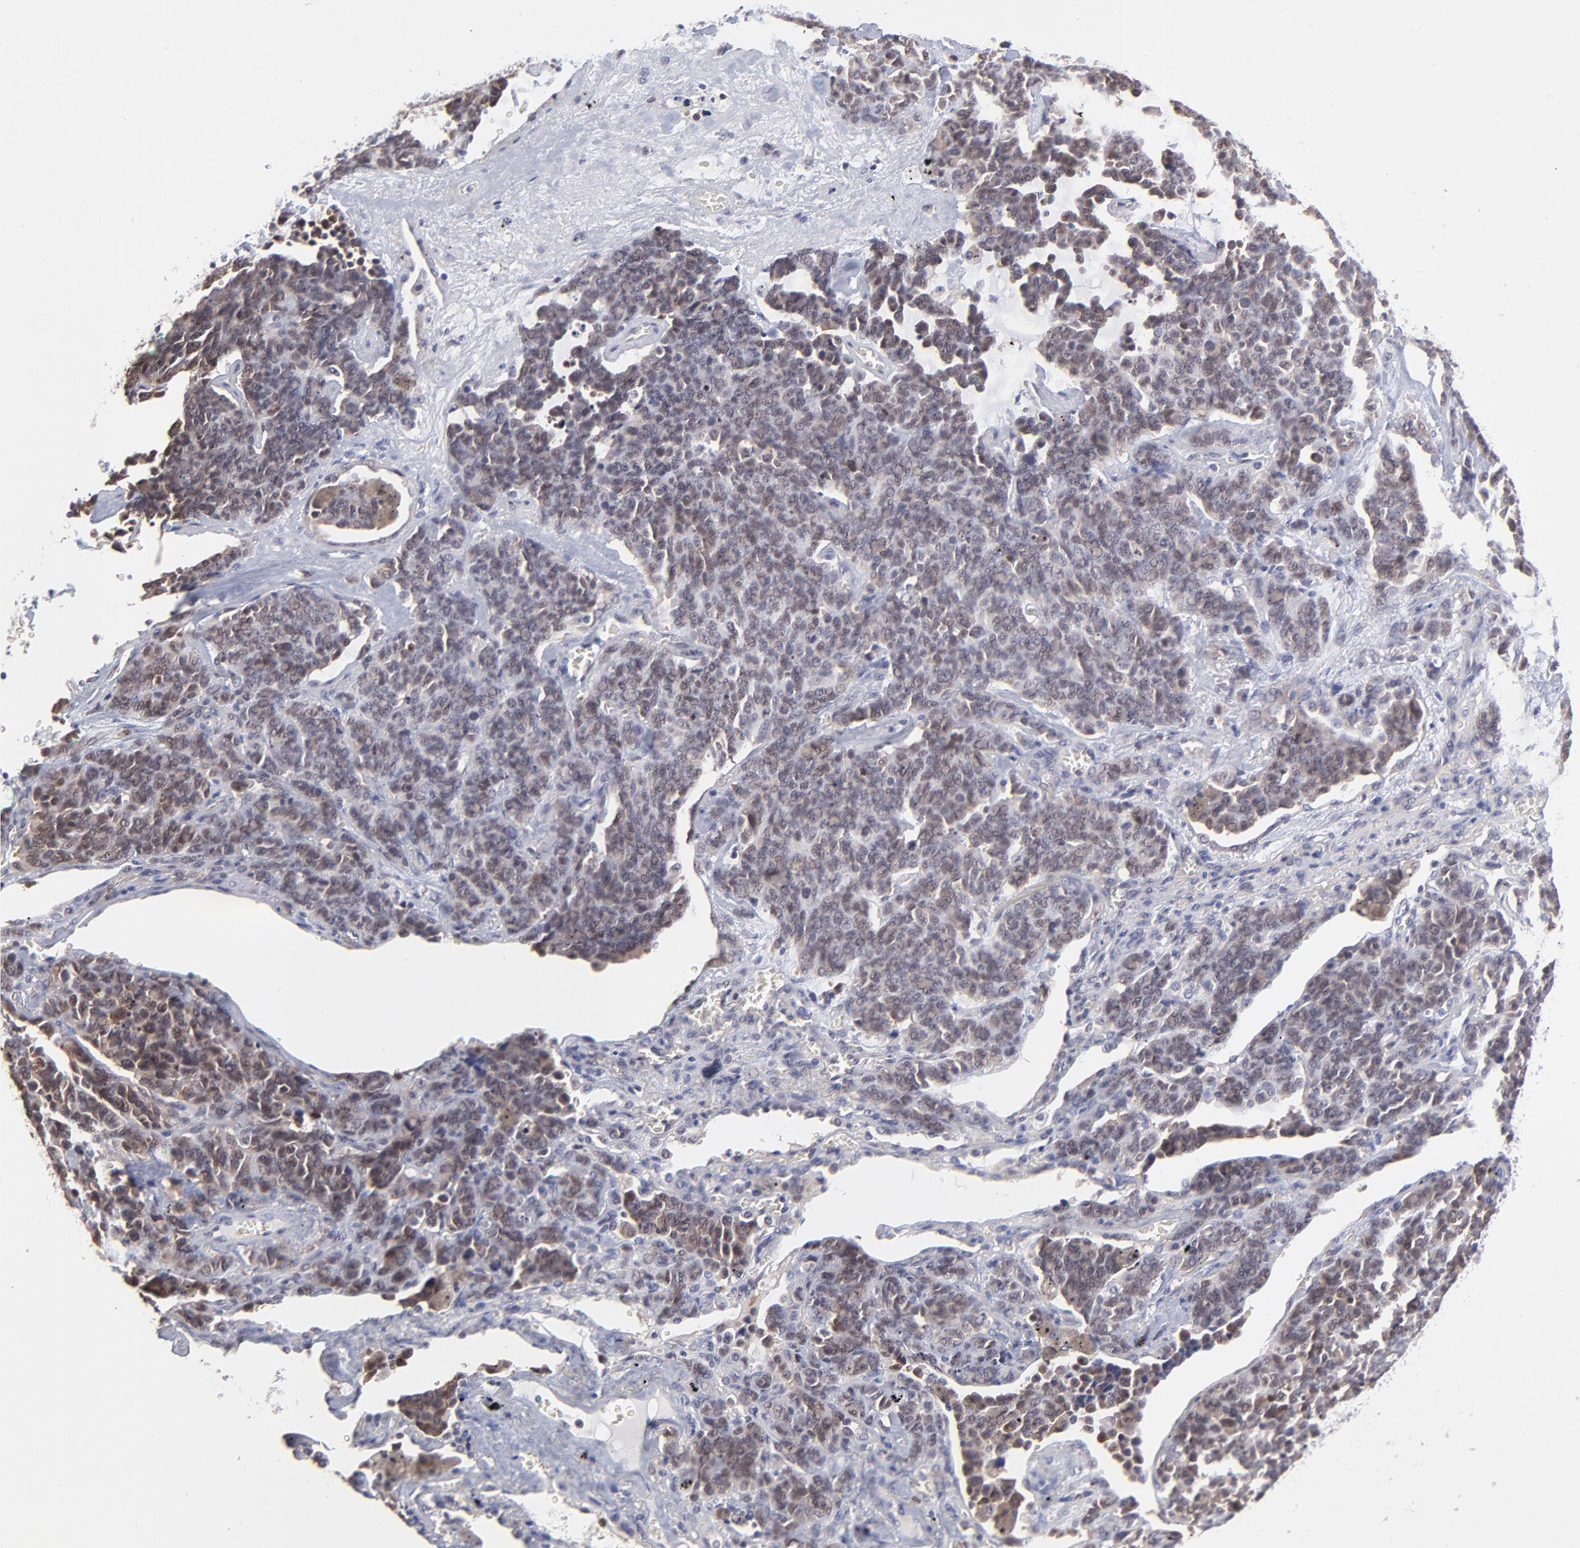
{"staining": {"intensity": "weak", "quantity": ">75%", "location": "cytoplasmic/membranous"}, "tissue": "lung cancer", "cell_type": "Tumor cells", "image_type": "cancer", "snomed": [{"axis": "morphology", "description": "Neoplasm, malignant, NOS"}, {"axis": "topography", "description": "Lung"}], "caption": "This is an image of immunohistochemistry staining of lung cancer, which shows weak expression in the cytoplasmic/membranous of tumor cells.", "gene": "UBE2E3", "patient": {"sex": "female", "age": 58}}